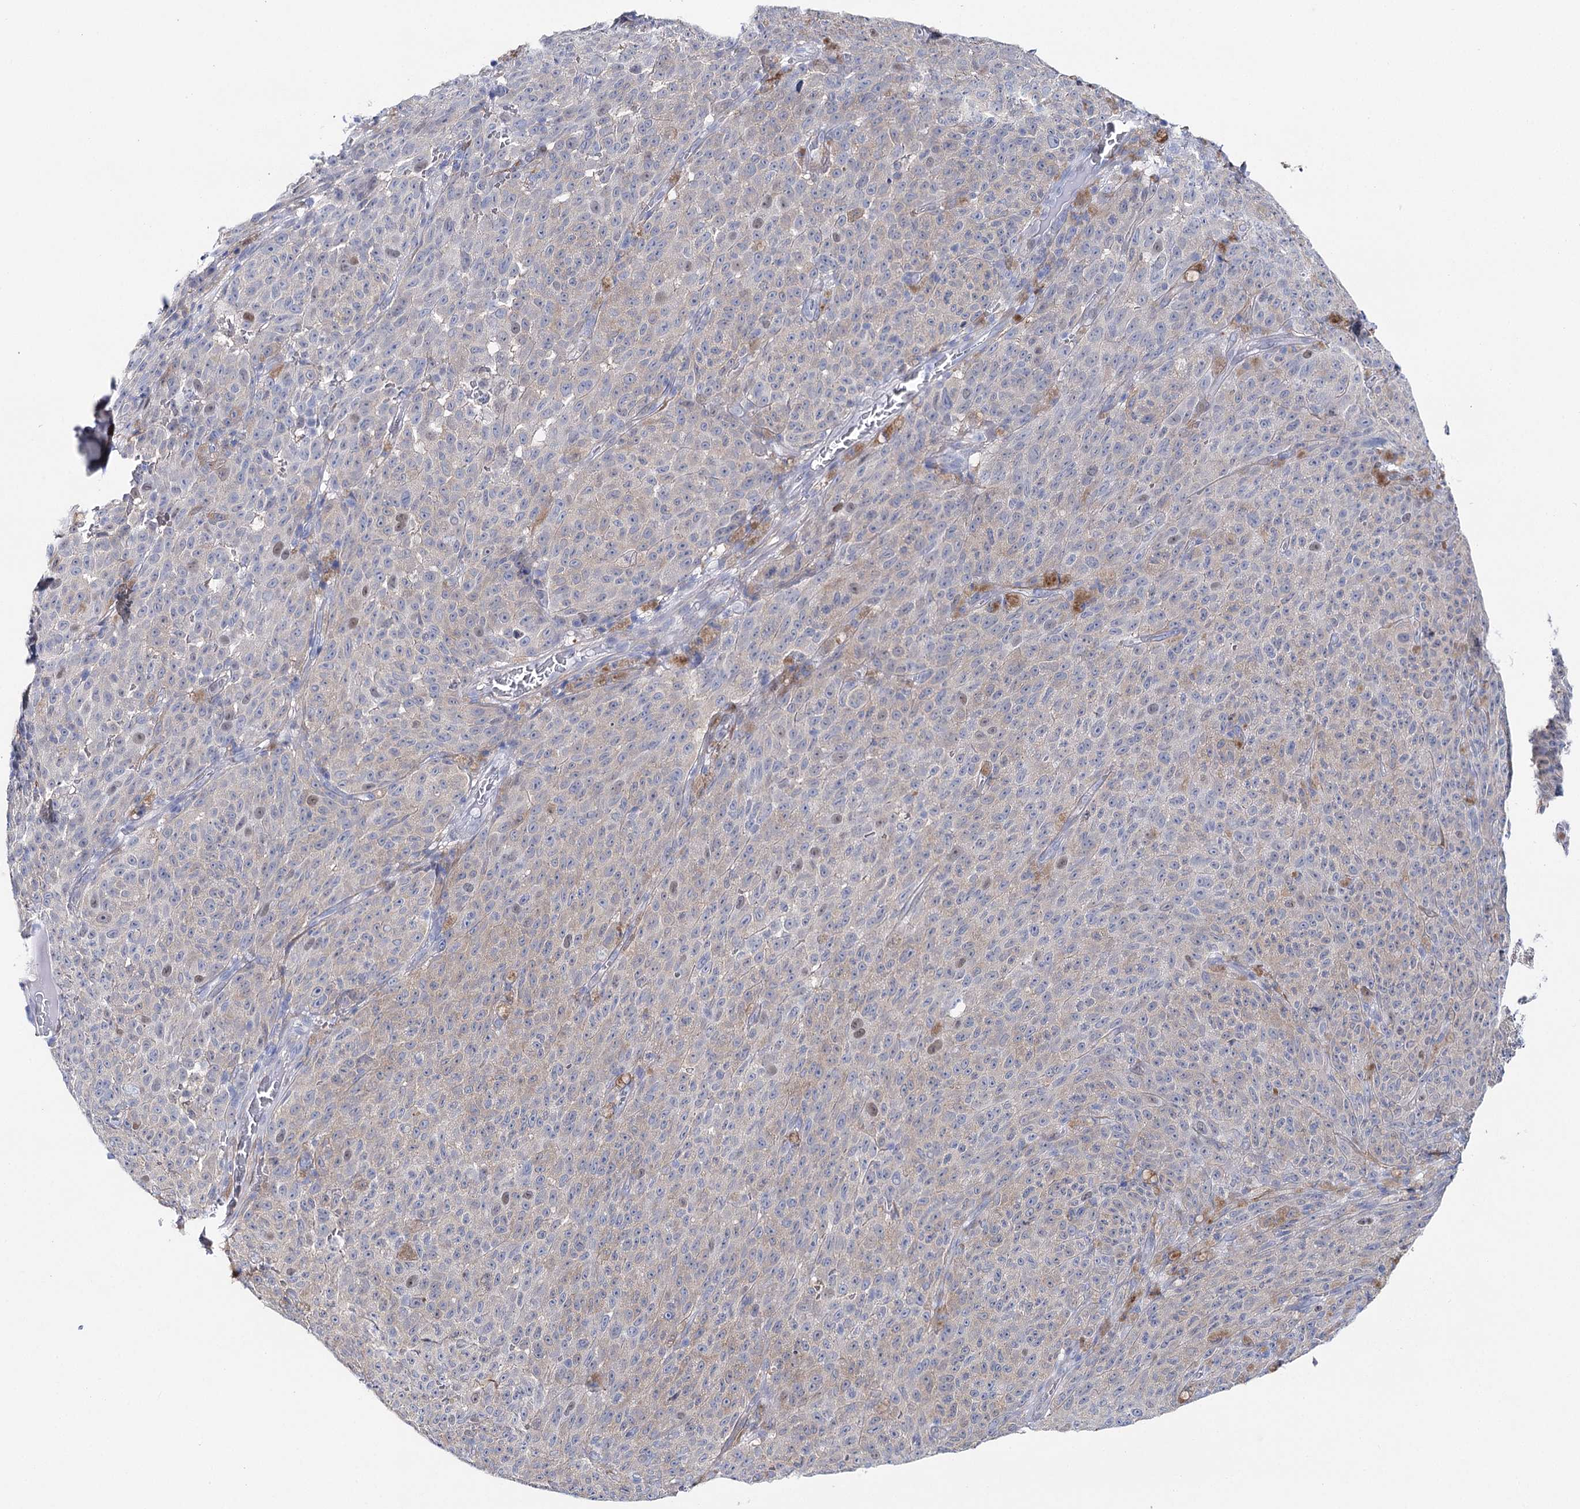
{"staining": {"intensity": "negative", "quantity": "none", "location": "none"}, "tissue": "melanoma", "cell_type": "Tumor cells", "image_type": "cancer", "snomed": [{"axis": "morphology", "description": "Malignant melanoma, NOS"}, {"axis": "topography", "description": "Skin"}], "caption": "Immunohistochemistry (IHC) histopathology image of neoplastic tissue: melanoma stained with DAB exhibits no significant protein positivity in tumor cells. The staining is performed using DAB brown chromogen with nuclei counter-stained in using hematoxylin.", "gene": "UGDH", "patient": {"sex": "female", "age": 82}}